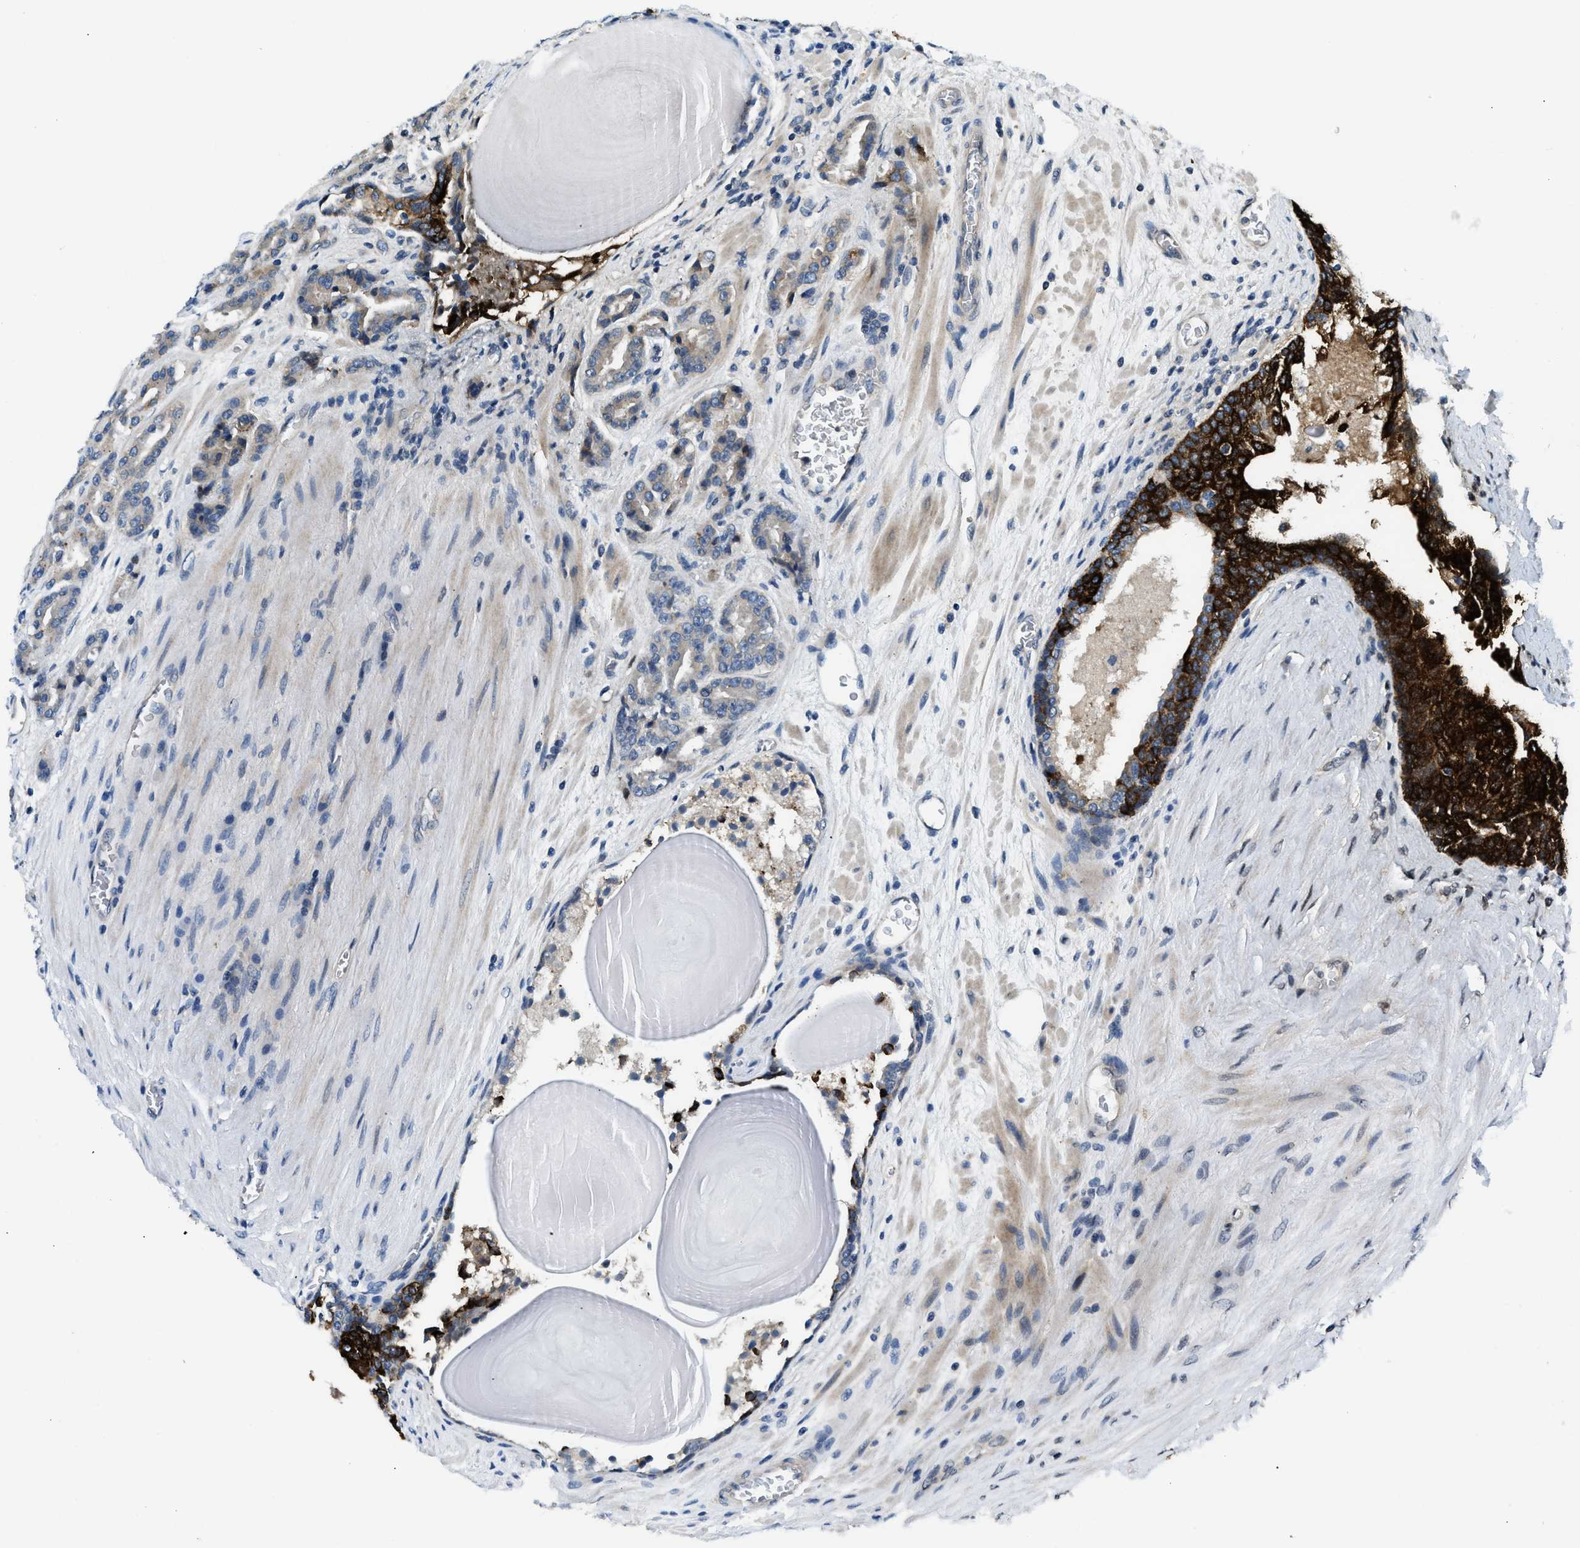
{"staining": {"intensity": "strong", "quantity": "<25%", "location": "cytoplasmic/membranous"}, "tissue": "prostate cancer", "cell_type": "Tumor cells", "image_type": "cancer", "snomed": [{"axis": "morphology", "description": "Adenocarcinoma, High grade"}, {"axis": "topography", "description": "Prostate"}], "caption": "Prostate high-grade adenocarcinoma tissue exhibits strong cytoplasmic/membranous staining in approximately <25% of tumor cells, visualized by immunohistochemistry. The protein of interest is shown in brown color, while the nuclei are stained blue.", "gene": "IL3RA", "patient": {"sex": "male", "age": 60}}